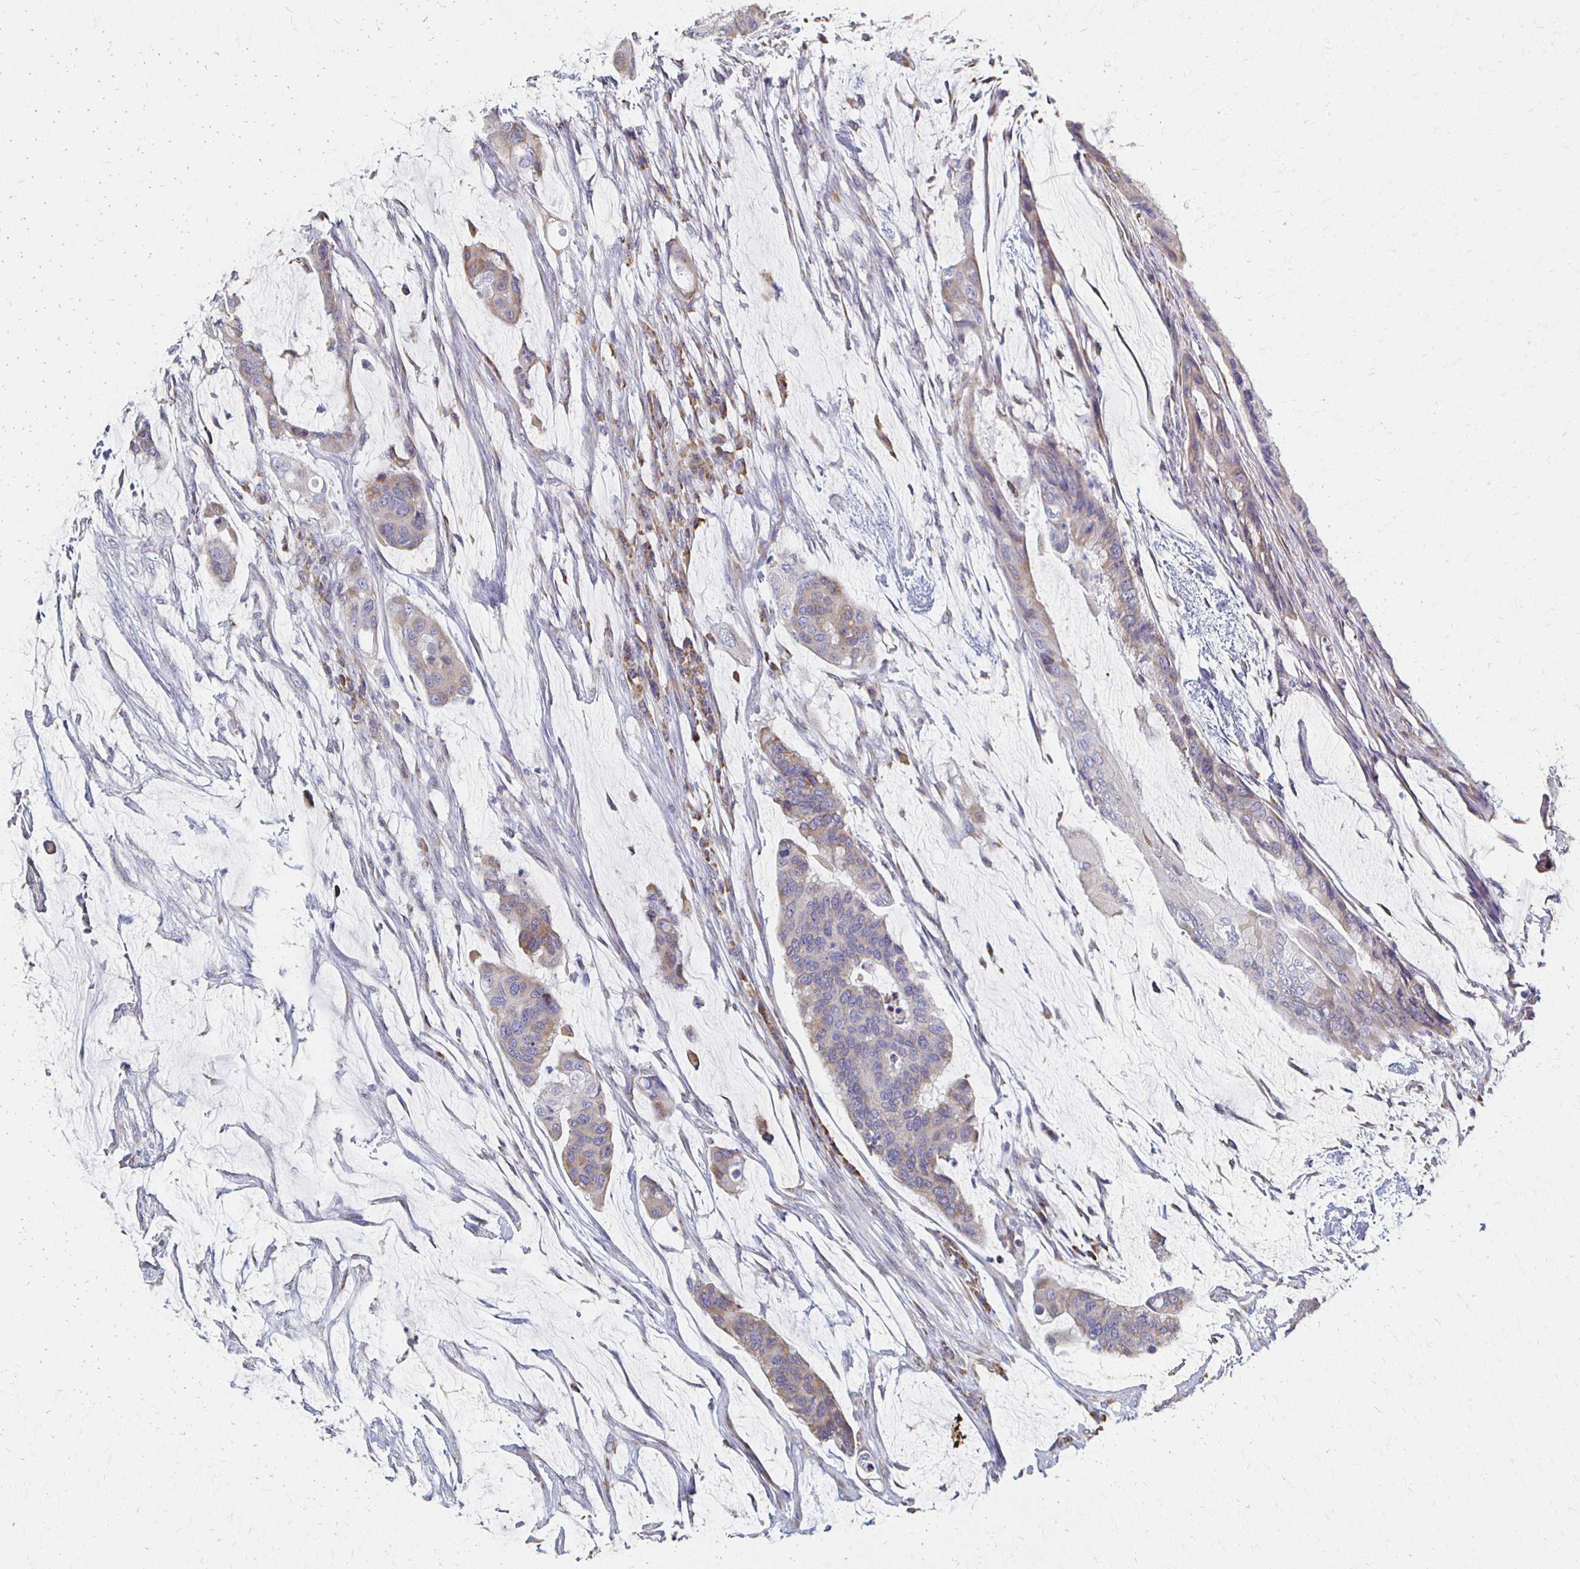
{"staining": {"intensity": "weak", "quantity": "<25%", "location": "cytoplasmic/membranous"}, "tissue": "colorectal cancer", "cell_type": "Tumor cells", "image_type": "cancer", "snomed": [{"axis": "morphology", "description": "Adenocarcinoma, NOS"}, {"axis": "topography", "description": "Rectum"}], "caption": "This is a image of IHC staining of colorectal cancer (adenocarcinoma), which shows no staining in tumor cells. Nuclei are stained in blue.", "gene": "ATP1A3", "patient": {"sex": "female", "age": 59}}